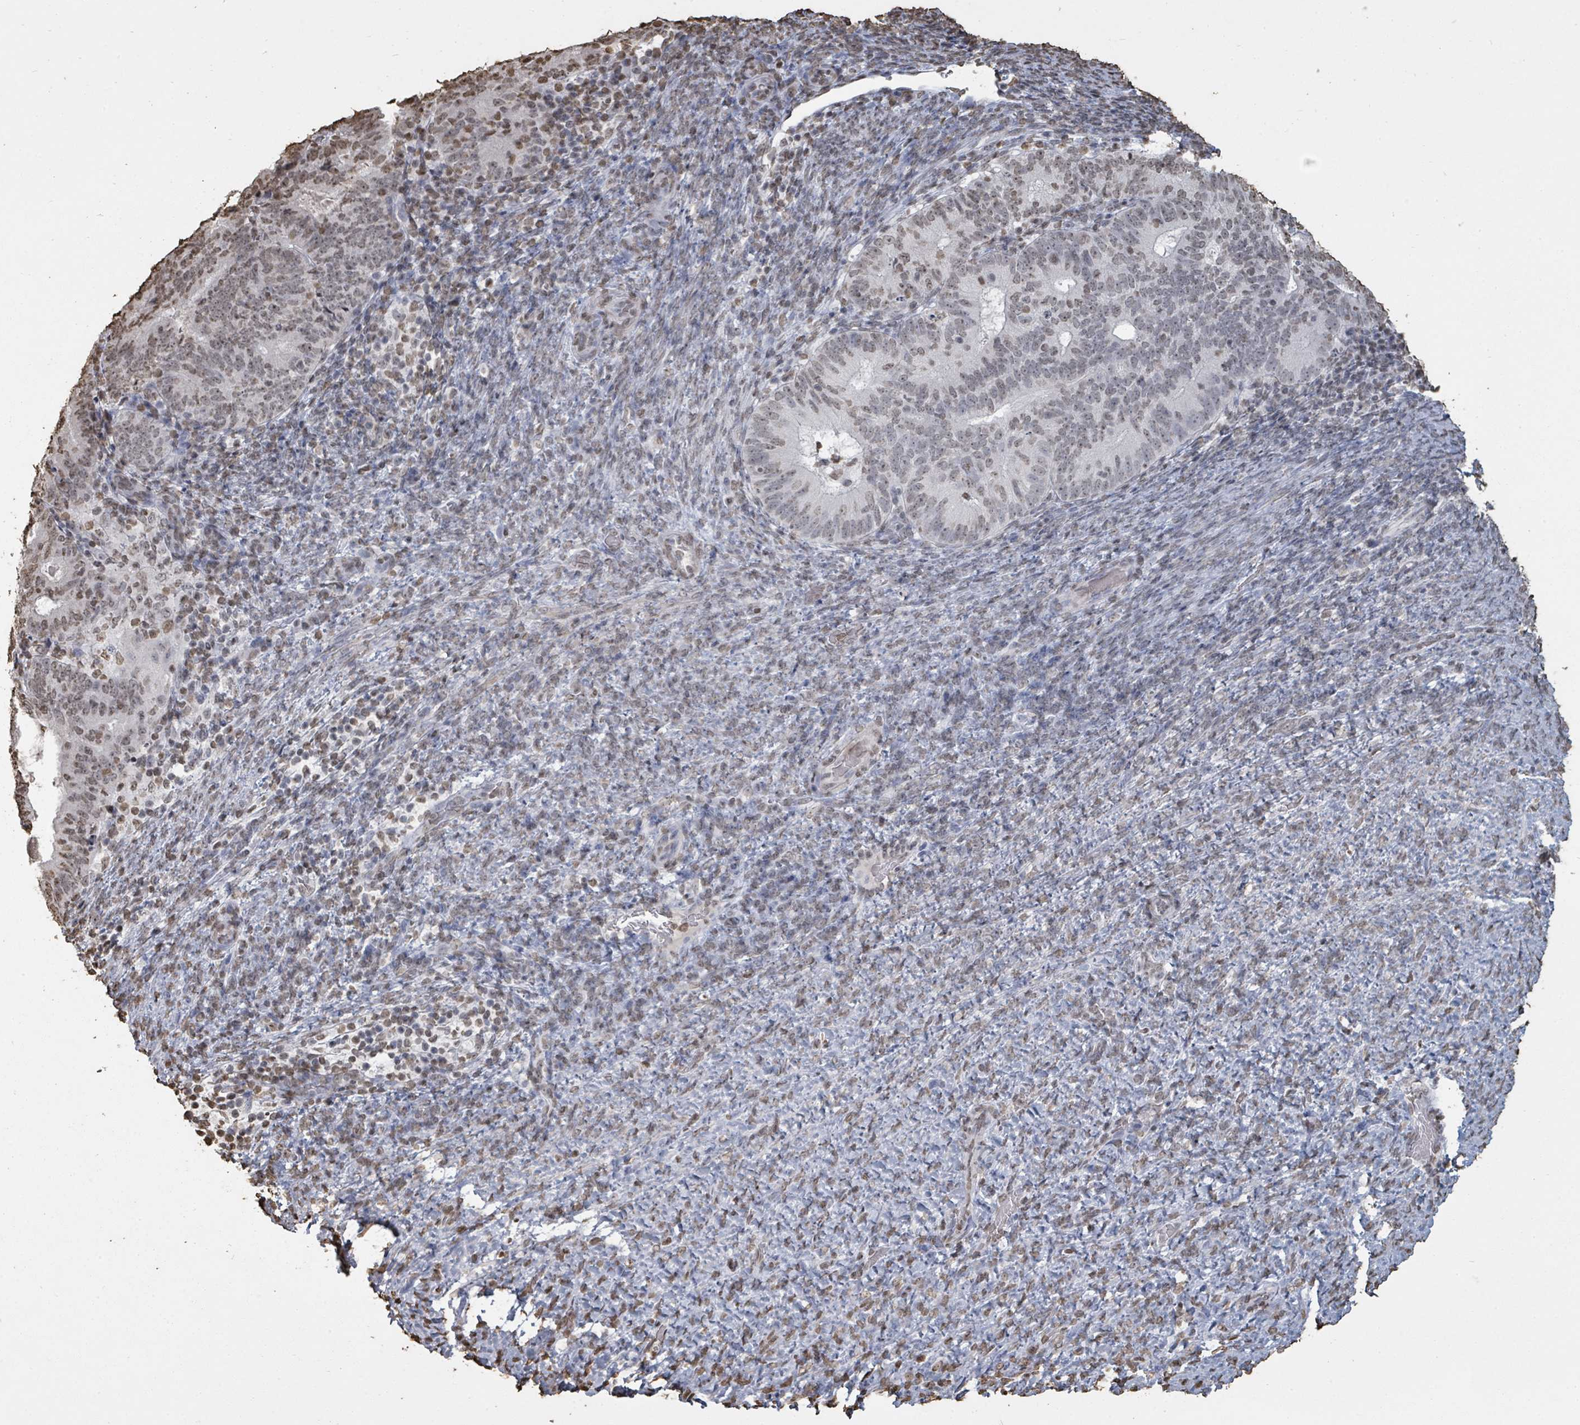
{"staining": {"intensity": "moderate", "quantity": "<25%", "location": "nuclear"}, "tissue": "endometrial cancer", "cell_type": "Tumor cells", "image_type": "cancer", "snomed": [{"axis": "morphology", "description": "Adenocarcinoma, NOS"}, {"axis": "topography", "description": "Endometrium"}], "caption": "IHC staining of adenocarcinoma (endometrial), which displays low levels of moderate nuclear expression in approximately <25% of tumor cells indicating moderate nuclear protein positivity. The staining was performed using DAB (brown) for protein detection and nuclei were counterstained in hematoxylin (blue).", "gene": "MRPS12", "patient": {"sex": "female", "age": 70}}